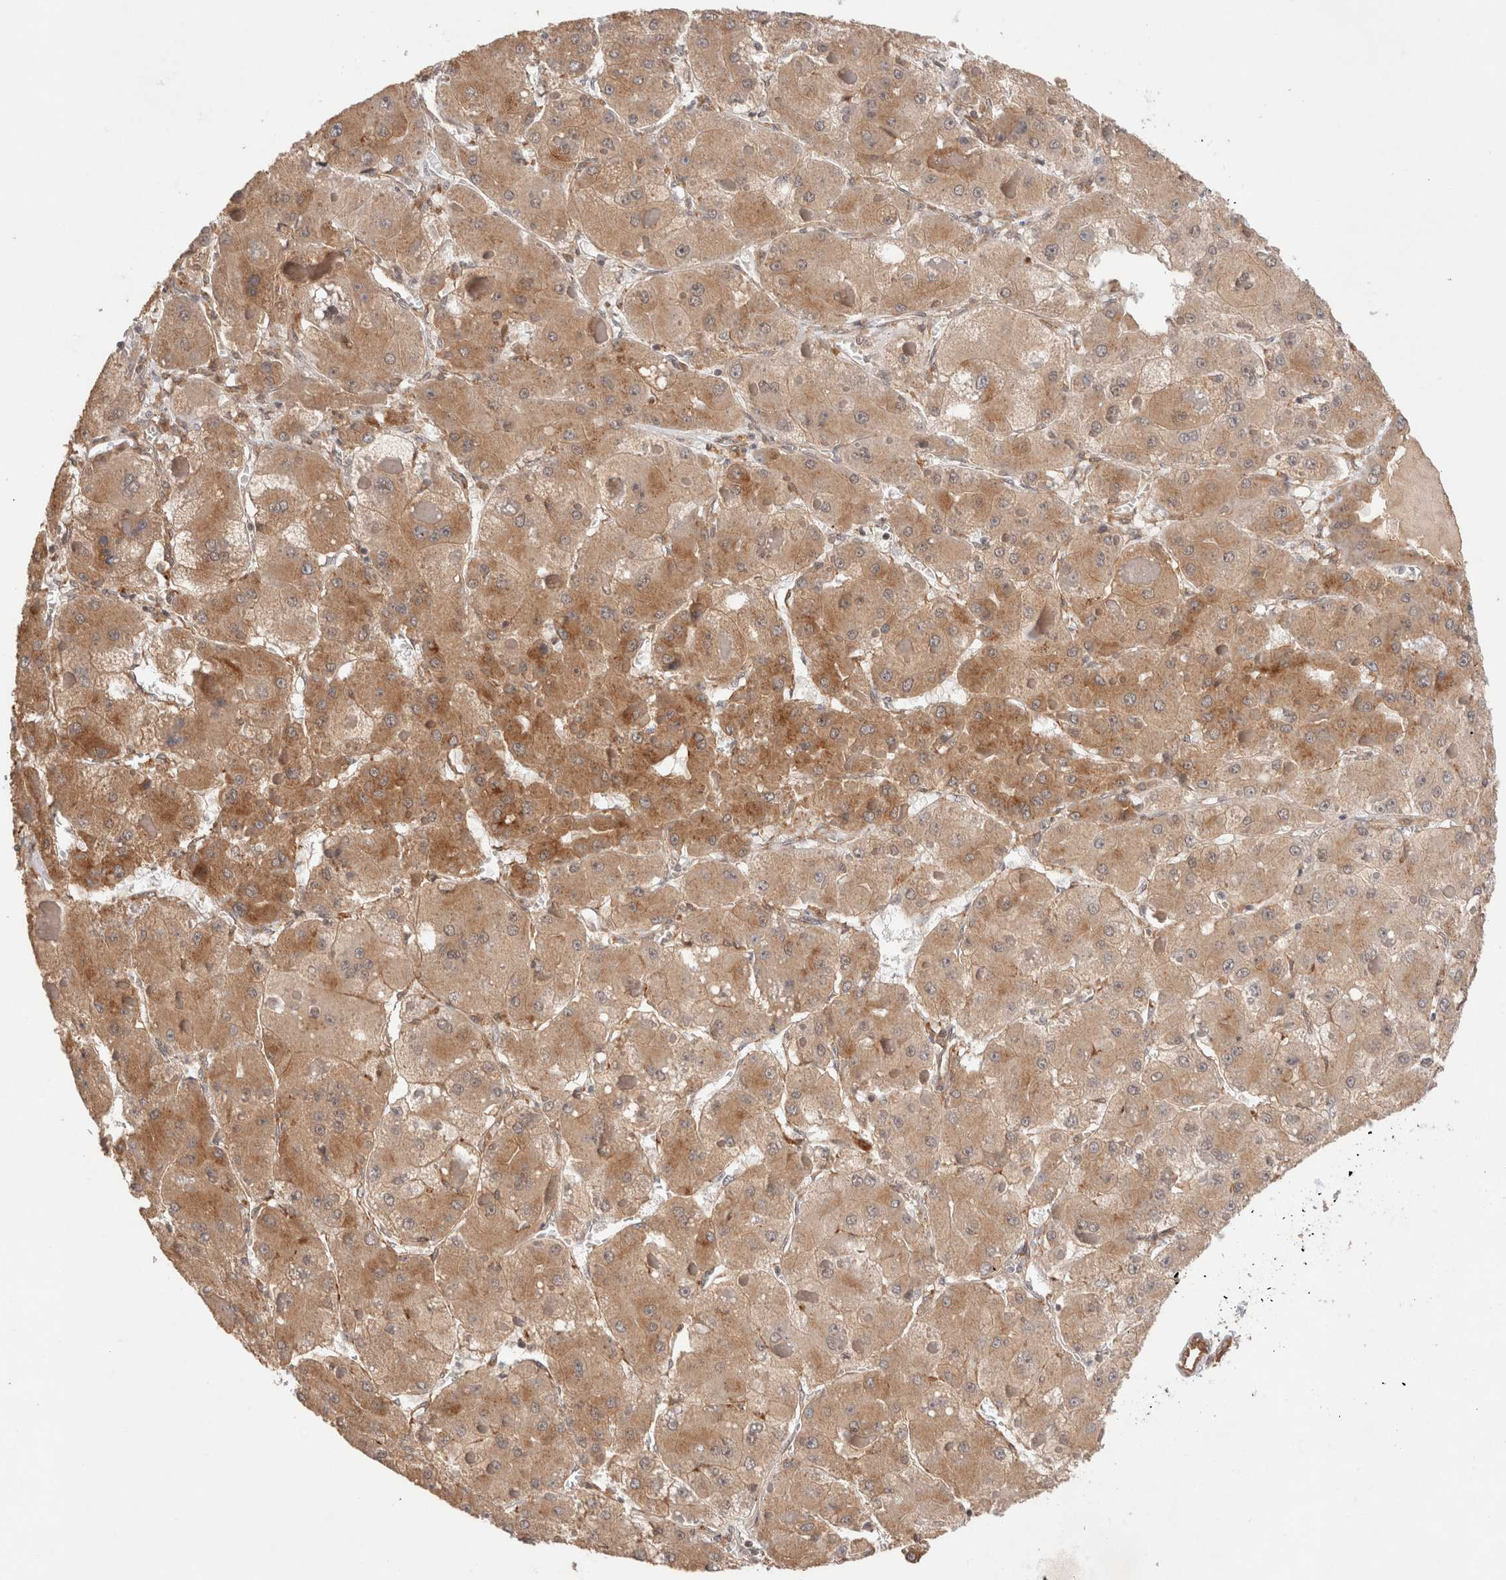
{"staining": {"intensity": "moderate", "quantity": ">75%", "location": "cytoplasmic/membranous"}, "tissue": "liver cancer", "cell_type": "Tumor cells", "image_type": "cancer", "snomed": [{"axis": "morphology", "description": "Carcinoma, Hepatocellular, NOS"}, {"axis": "topography", "description": "Liver"}], "caption": "The histopathology image shows staining of liver cancer (hepatocellular carcinoma), revealing moderate cytoplasmic/membranous protein expression (brown color) within tumor cells.", "gene": "SIKE1", "patient": {"sex": "female", "age": 73}}